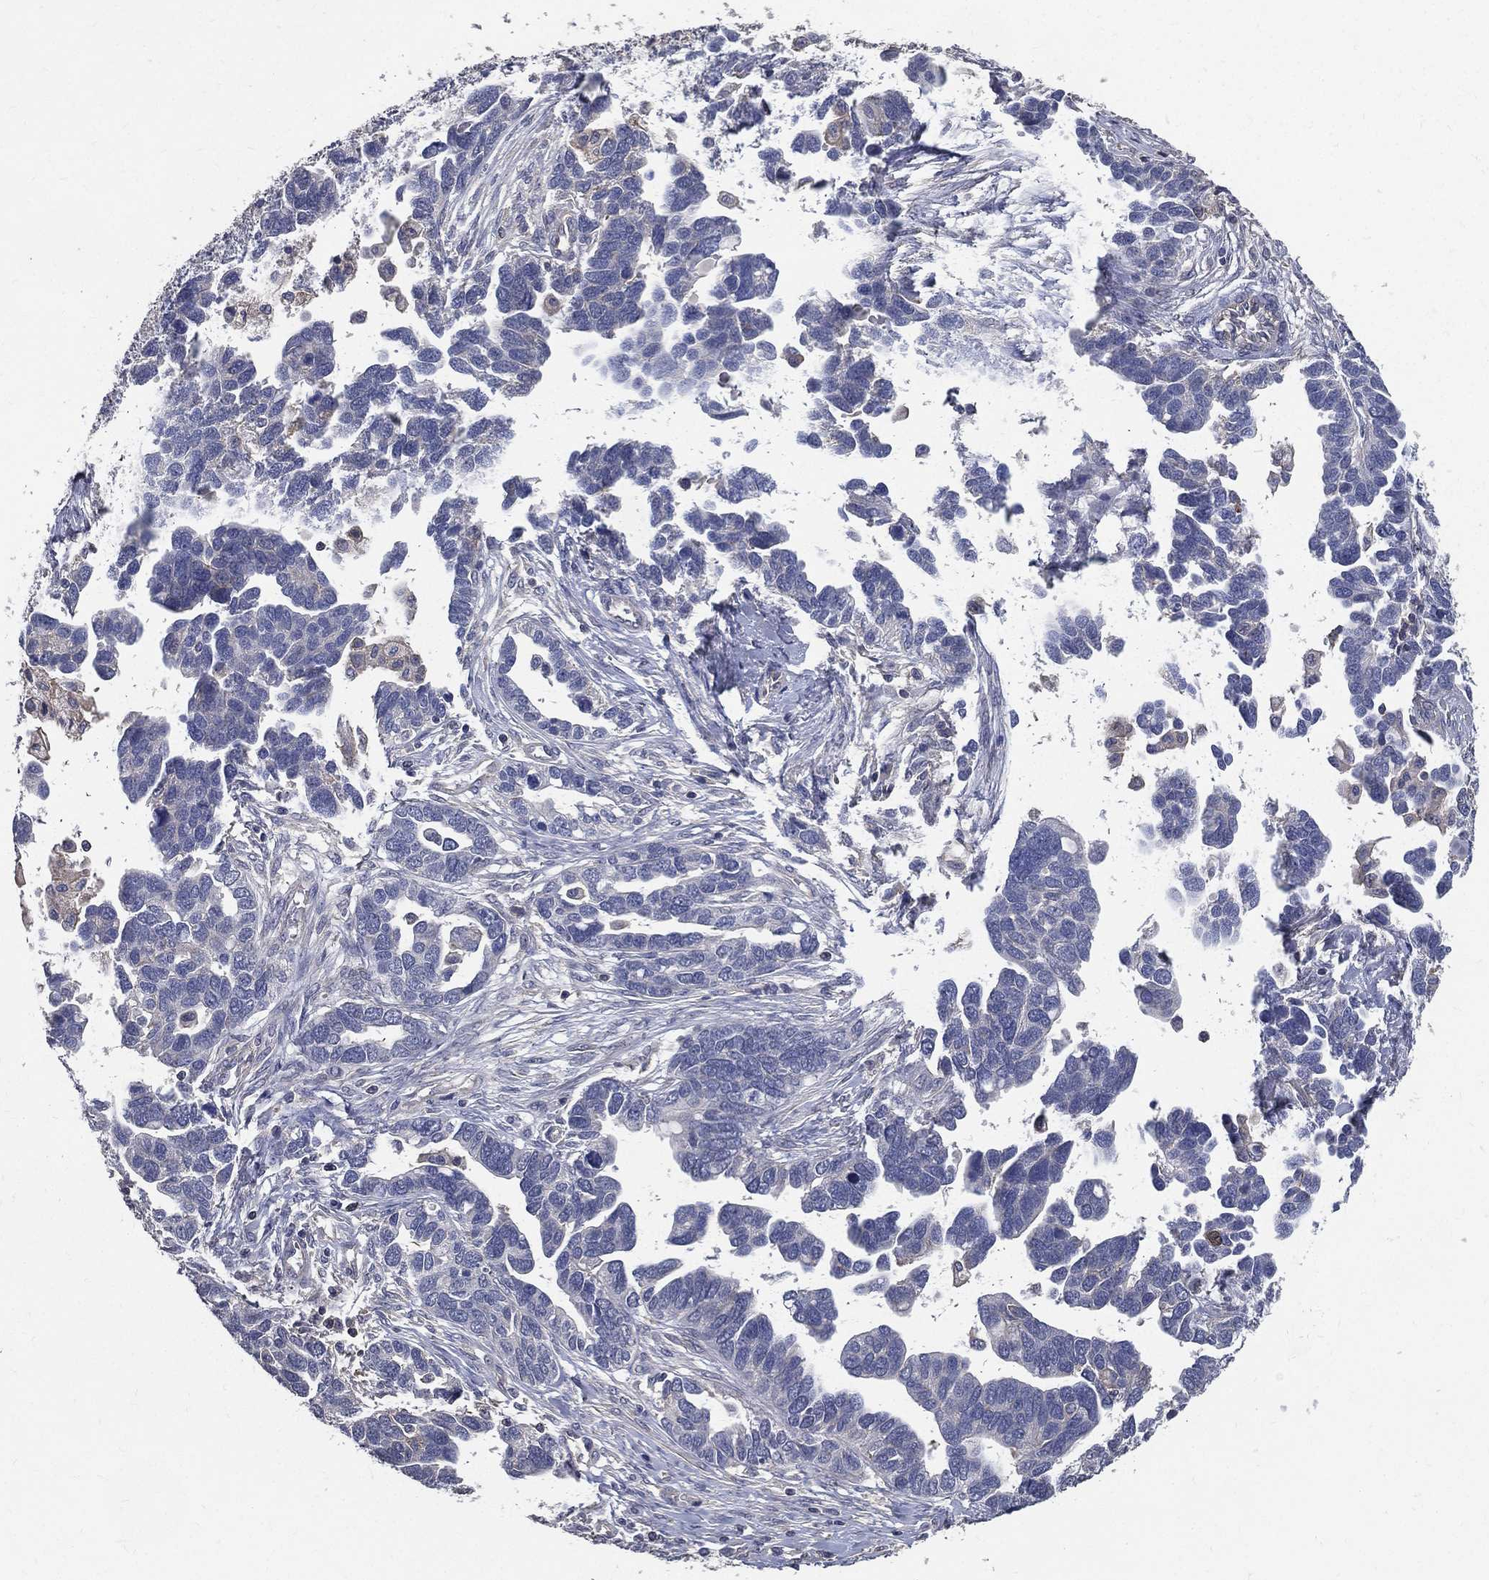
{"staining": {"intensity": "negative", "quantity": "none", "location": "none"}, "tissue": "ovarian cancer", "cell_type": "Tumor cells", "image_type": "cancer", "snomed": [{"axis": "morphology", "description": "Cystadenocarcinoma, serous, NOS"}, {"axis": "topography", "description": "Ovary"}], "caption": "Human ovarian cancer (serous cystadenocarcinoma) stained for a protein using IHC exhibits no staining in tumor cells.", "gene": "SERPINB2", "patient": {"sex": "female", "age": 54}}